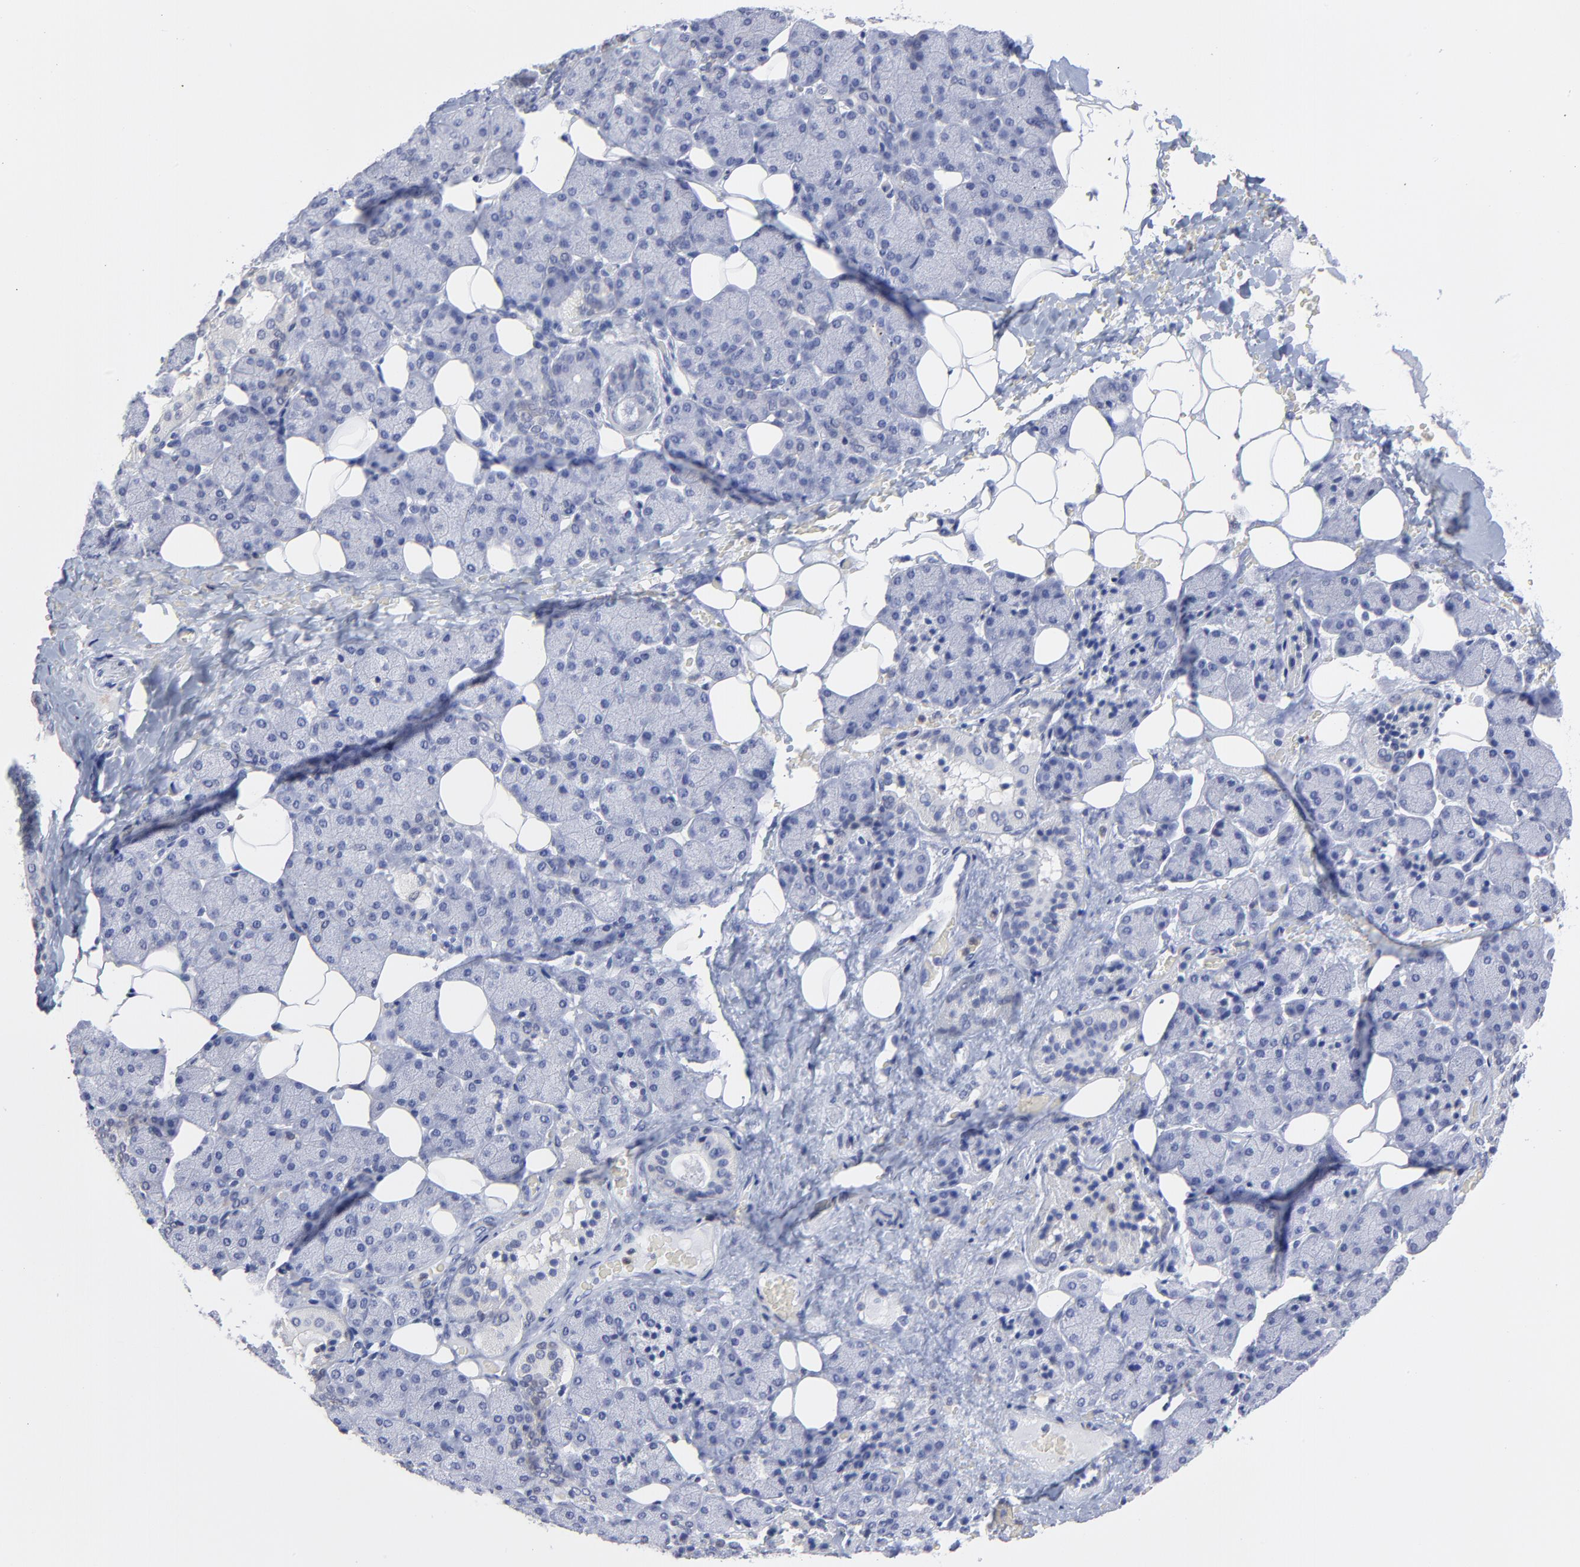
{"staining": {"intensity": "negative", "quantity": "none", "location": "none"}, "tissue": "salivary gland", "cell_type": "Glandular cells", "image_type": "normal", "snomed": [{"axis": "morphology", "description": "Normal tissue, NOS"}, {"axis": "topography", "description": "Lymph node"}, {"axis": "topography", "description": "Salivary gland"}], "caption": "Glandular cells are negative for brown protein staining in benign salivary gland. The staining is performed using DAB (3,3'-diaminobenzidine) brown chromogen with nuclei counter-stained in using hematoxylin.", "gene": "SMARCA1", "patient": {"sex": "male", "age": 8}}